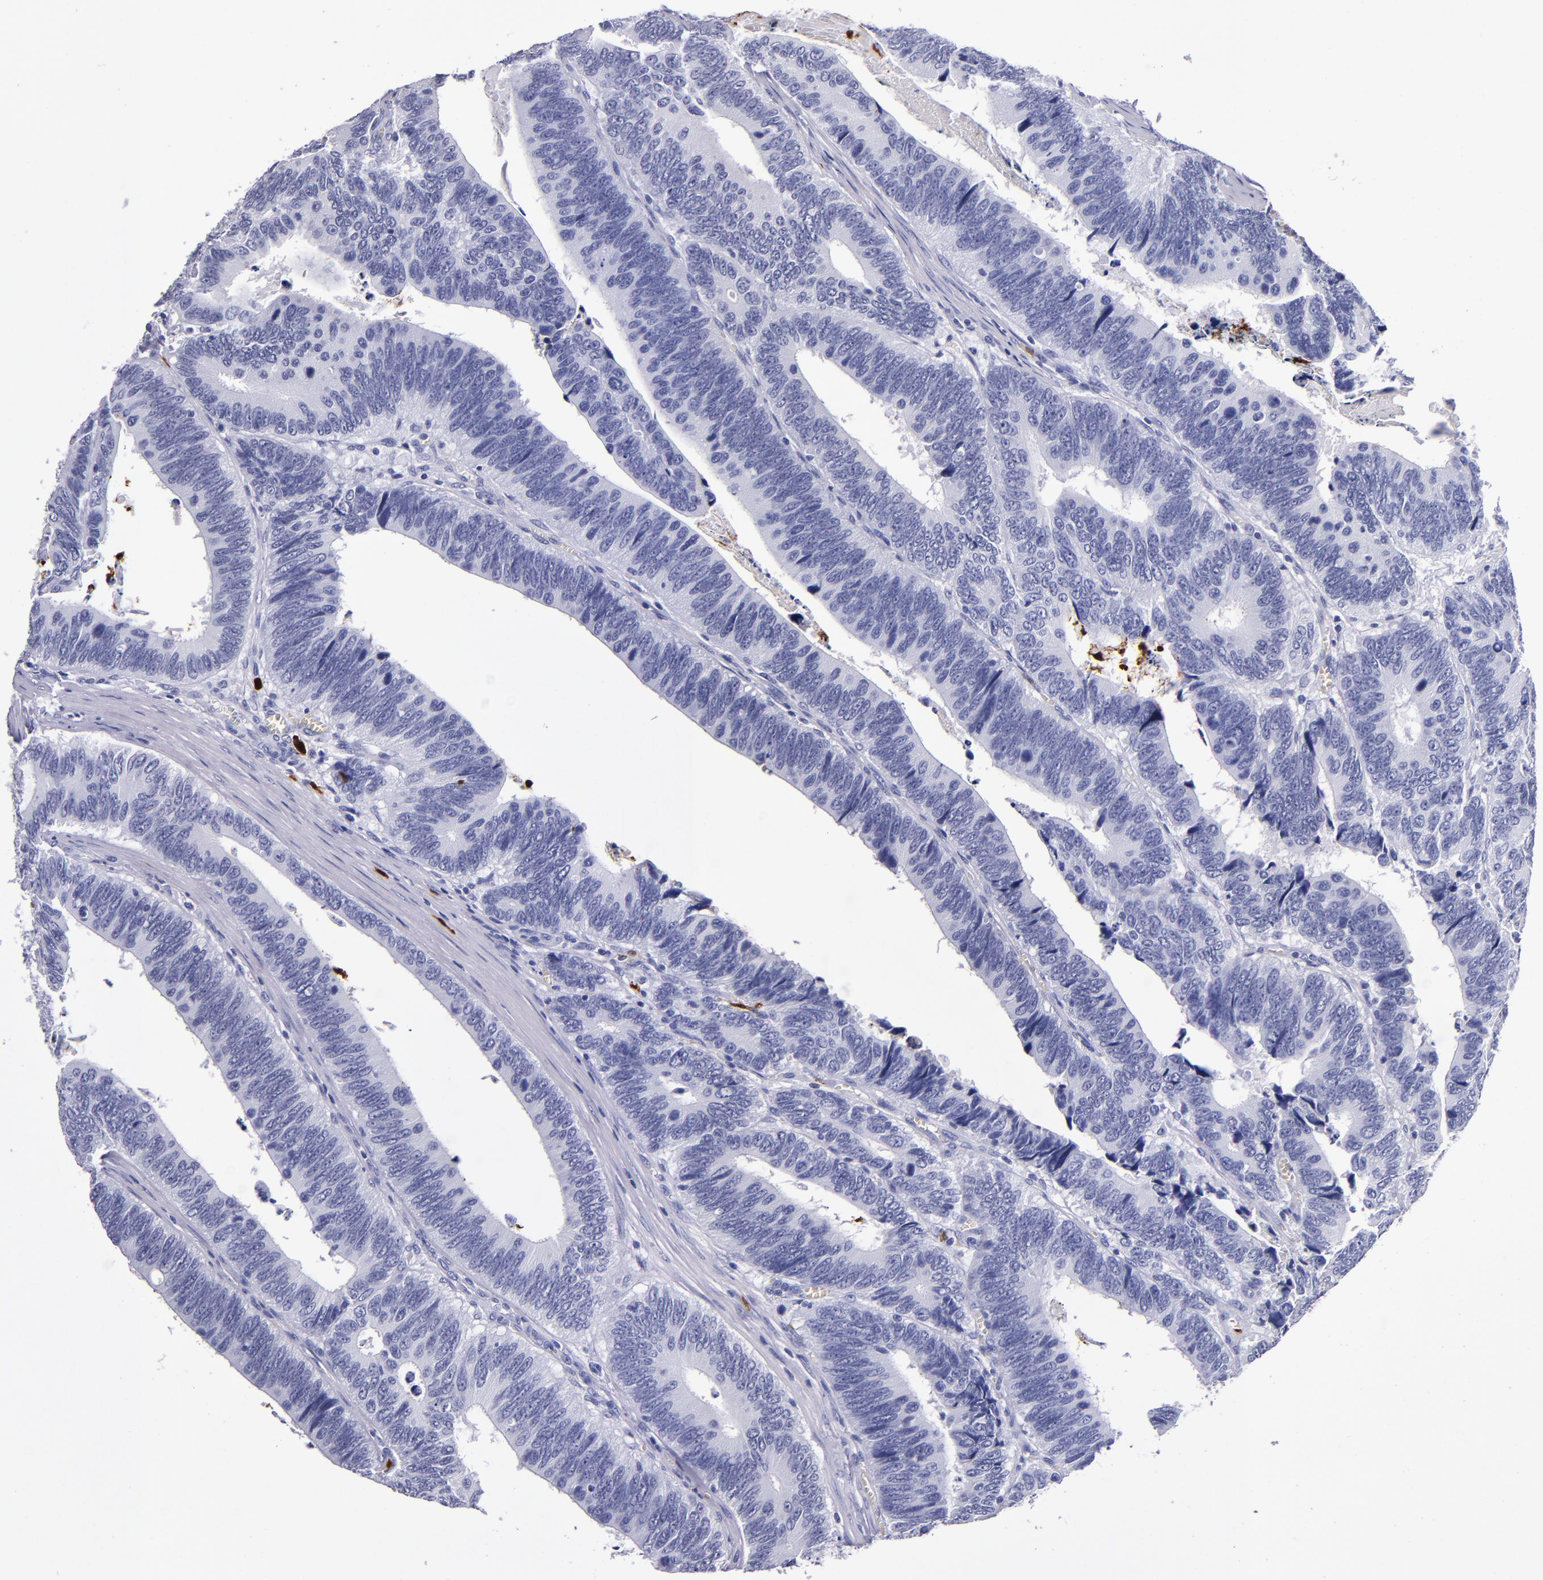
{"staining": {"intensity": "negative", "quantity": "none", "location": "none"}, "tissue": "colorectal cancer", "cell_type": "Tumor cells", "image_type": "cancer", "snomed": [{"axis": "morphology", "description": "Adenocarcinoma, NOS"}, {"axis": "topography", "description": "Colon"}], "caption": "This histopathology image is of colorectal cancer (adenocarcinoma) stained with IHC to label a protein in brown with the nuclei are counter-stained blue. There is no expression in tumor cells. Brightfield microscopy of immunohistochemistry stained with DAB (3,3'-diaminobenzidine) (brown) and hematoxylin (blue), captured at high magnification.", "gene": "S100A8", "patient": {"sex": "male", "age": 72}}